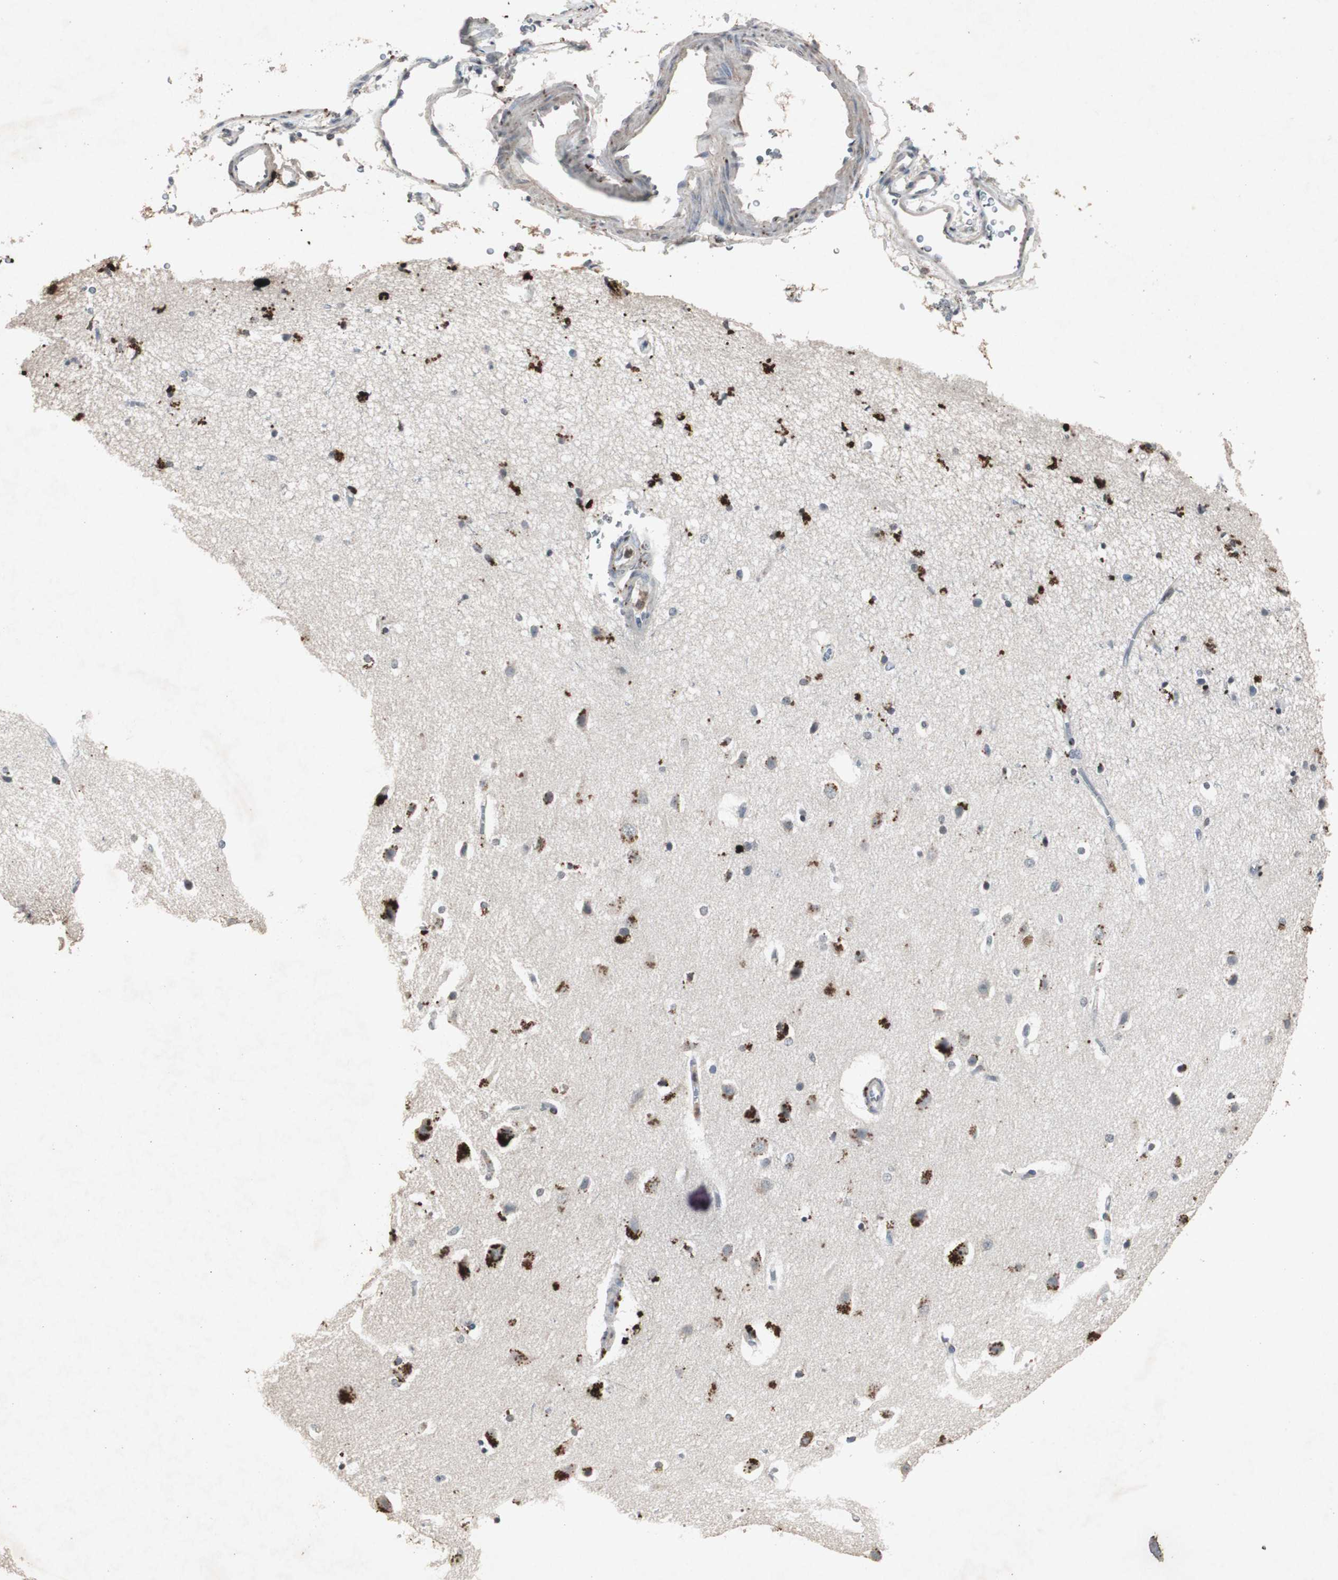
{"staining": {"intensity": "moderate", "quantity": "<25%", "location": "cytoplasmic/membranous"}, "tissue": "caudate", "cell_type": "Glial cells", "image_type": "normal", "snomed": [{"axis": "morphology", "description": "Normal tissue, NOS"}, {"axis": "topography", "description": "Lateral ventricle wall"}], "caption": "Protein expression analysis of unremarkable caudate displays moderate cytoplasmic/membranous expression in about <25% of glial cells.", "gene": "ADNP2", "patient": {"sex": "female", "age": 54}}